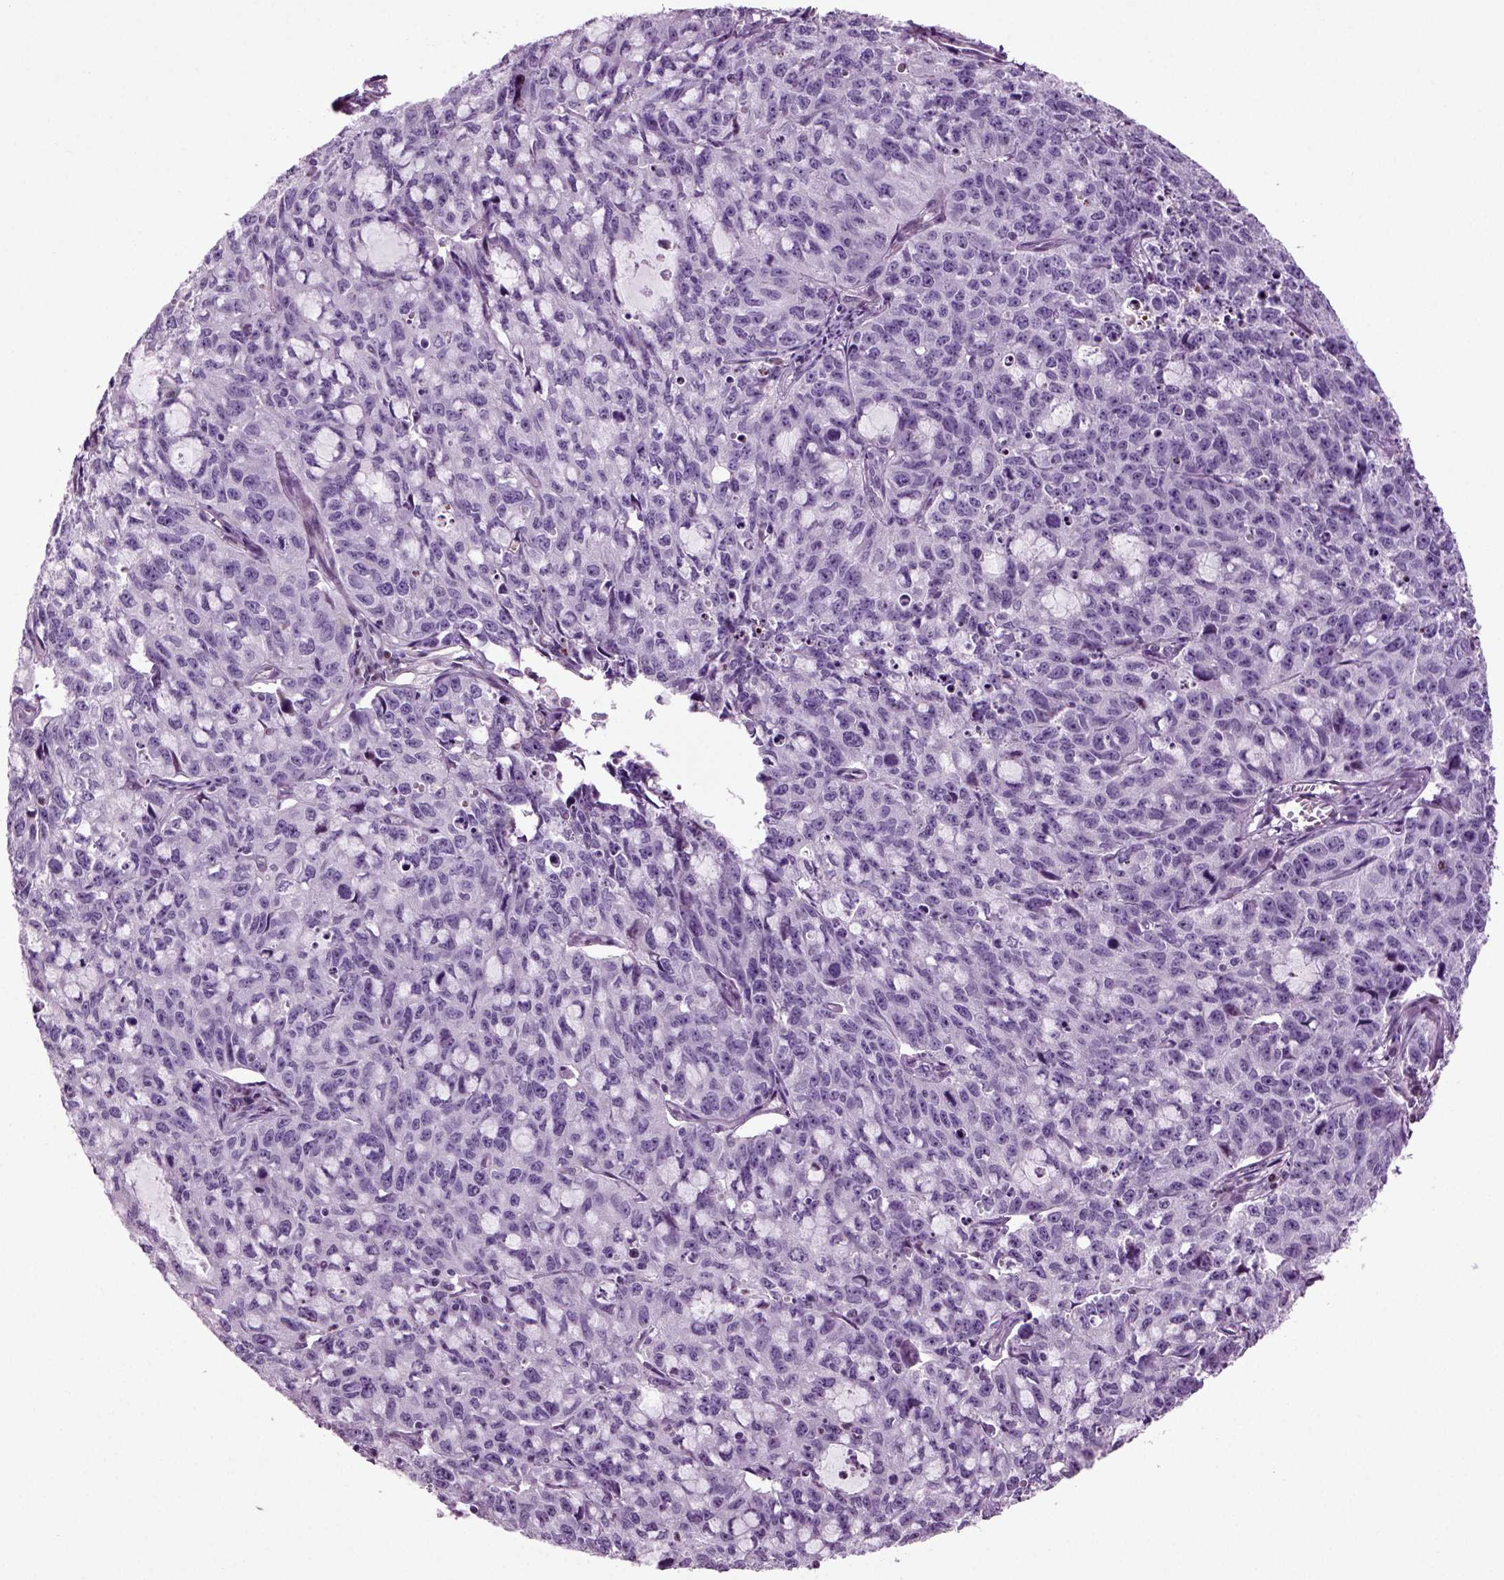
{"staining": {"intensity": "negative", "quantity": "none", "location": "none"}, "tissue": "cervical cancer", "cell_type": "Tumor cells", "image_type": "cancer", "snomed": [{"axis": "morphology", "description": "Squamous cell carcinoma, NOS"}, {"axis": "topography", "description": "Cervix"}], "caption": "DAB (3,3'-diaminobenzidine) immunohistochemical staining of human squamous cell carcinoma (cervical) demonstrates no significant staining in tumor cells.", "gene": "ARID3A", "patient": {"sex": "female", "age": 28}}